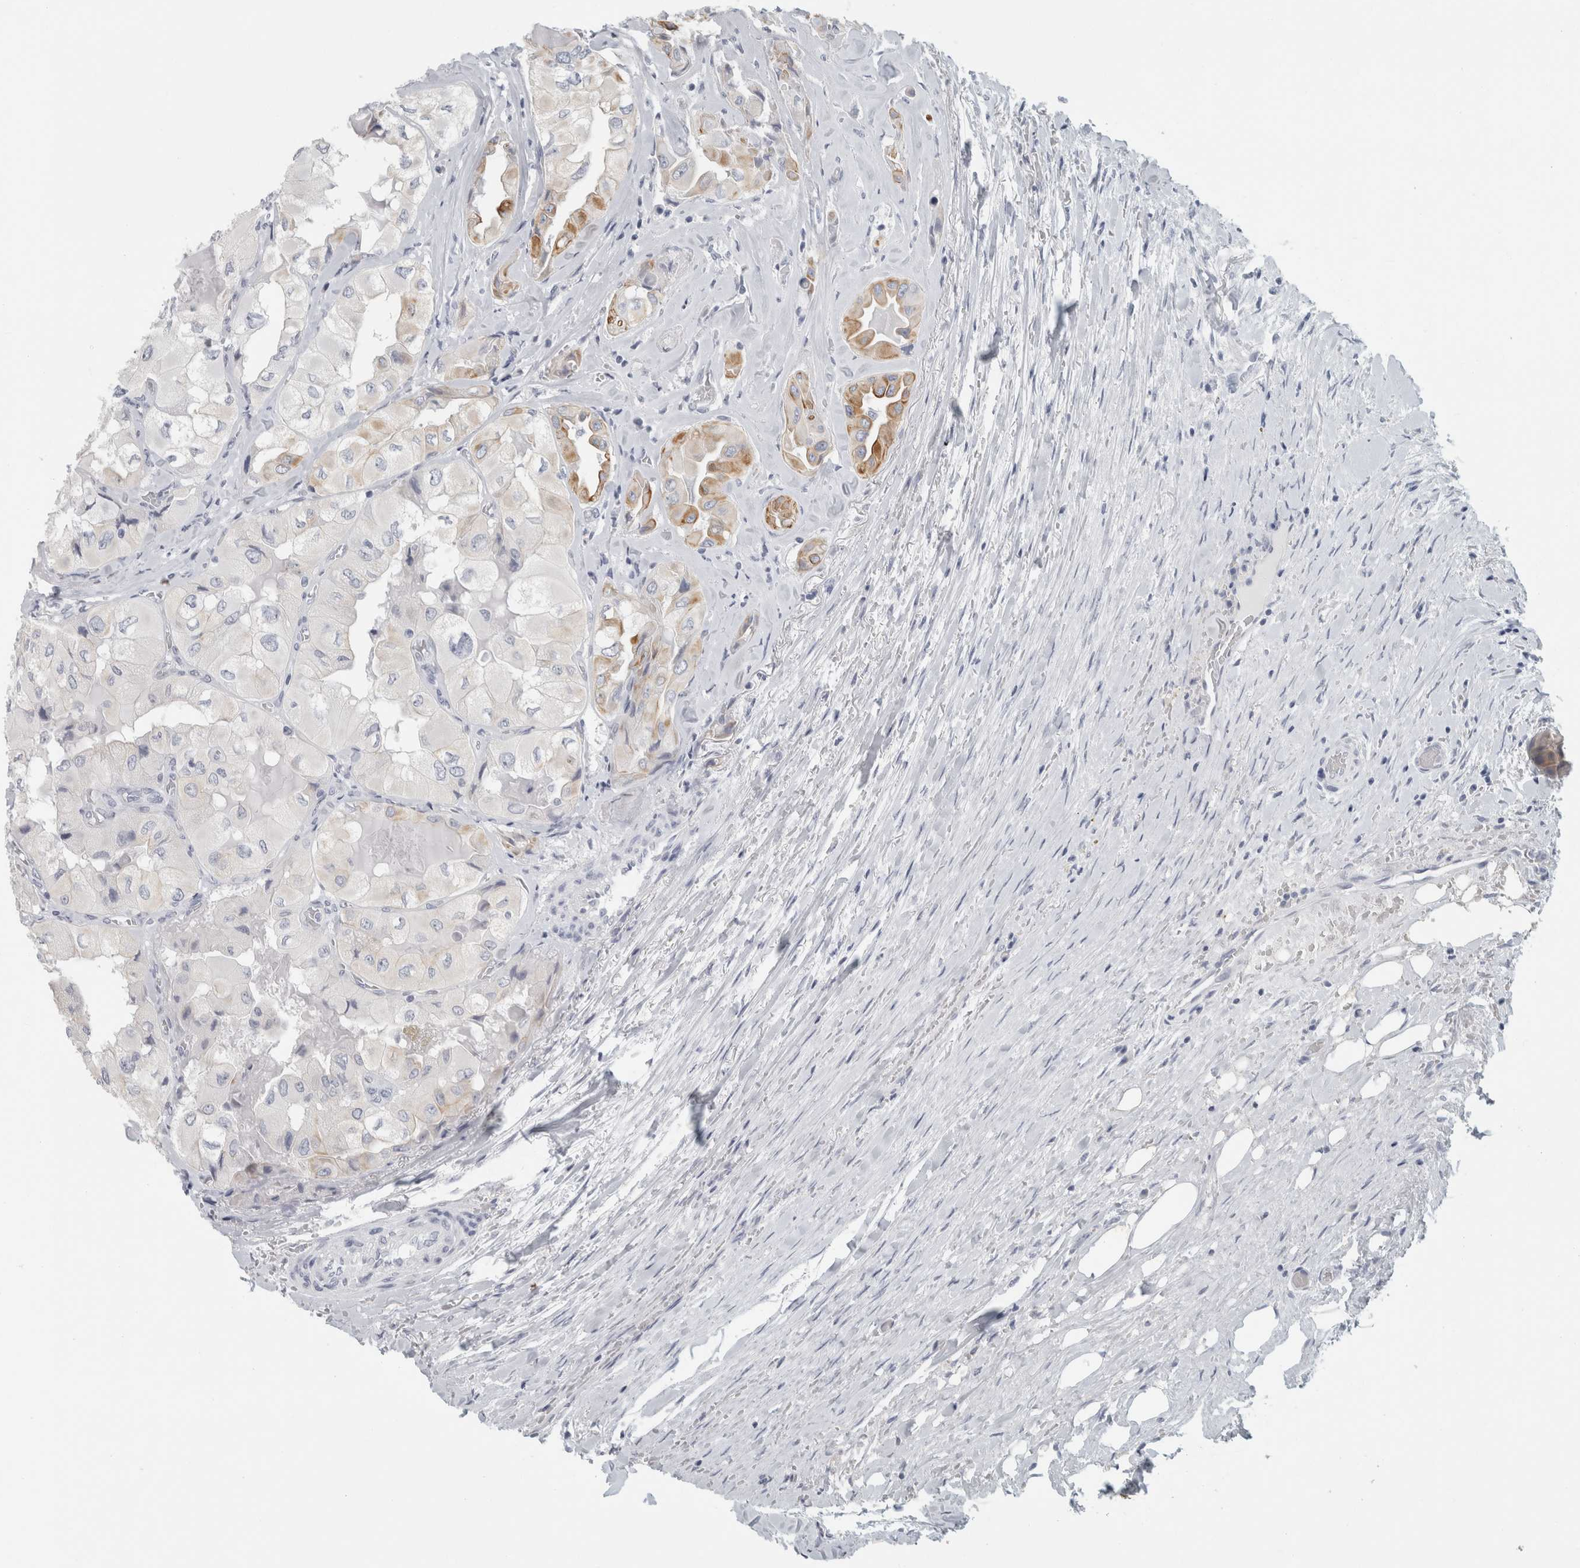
{"staining": {"intensity": "moderate", "quantity": "<25%", "location": "cytoplasmic/membranous"}, "tissue": "thyroid cancer", "cell_type": "Tumor cells", "image_type": "cancer", "snomed": [{"axis": "morphology", "description": "Papillary adenocarcinoma, NOS"}, {"axis": "topography", "description": "Thyroid gland"}], "caption": "High-magnification brightfield microscopy of thyroid papillary adenocarcinoma stained with DAB (3,3'-diaminobenzidine) (brown) and counterstained with hematoxylin (blue). tumor cells exhibit moderate cytoplasmic/membranous expression is appreciated in approximately<25% of cells.", "gene": "SLC28A3", "patient": {"sex": "female", "age": 59}}